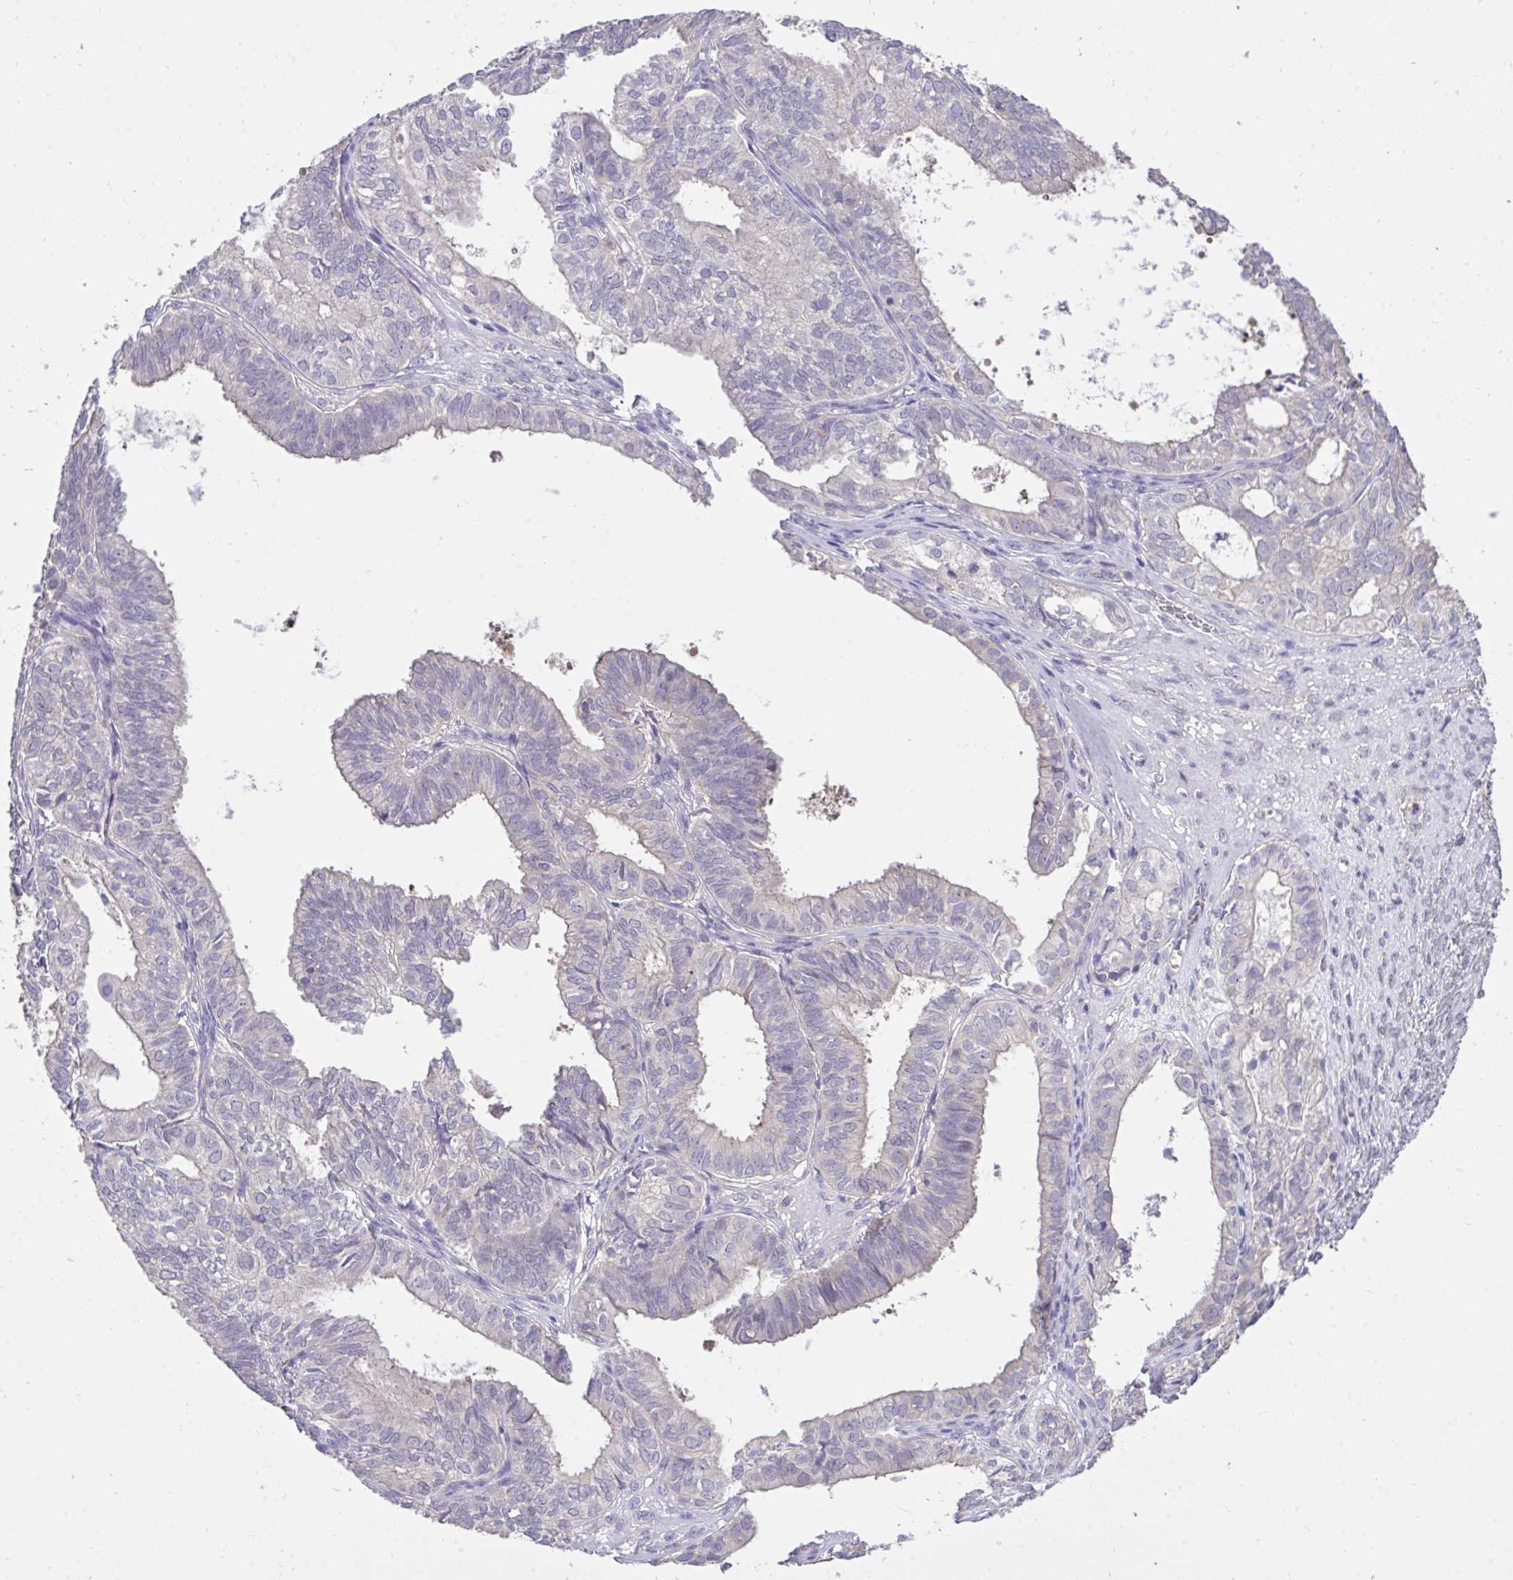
{"staining": {"intensity": "negative", "quantity": "none", "location": "none"}, "tissue": "ovarian cancer", "cell_type": "Tumor cells", "image_type": "cancer", "snomed": [{"axis": "morphology", "description": "Carcinoma, endometroid"}, {"axis": "topography", "description": "Ovary"}], "caption": "High power microscopy image of an immunohistochemistry image of ovarian cancer (endometroid carcinoma), revealing no significant staining in tumor cells.", "gene": "IGFL2", "patient": {"sex": "female", "age": 64}}